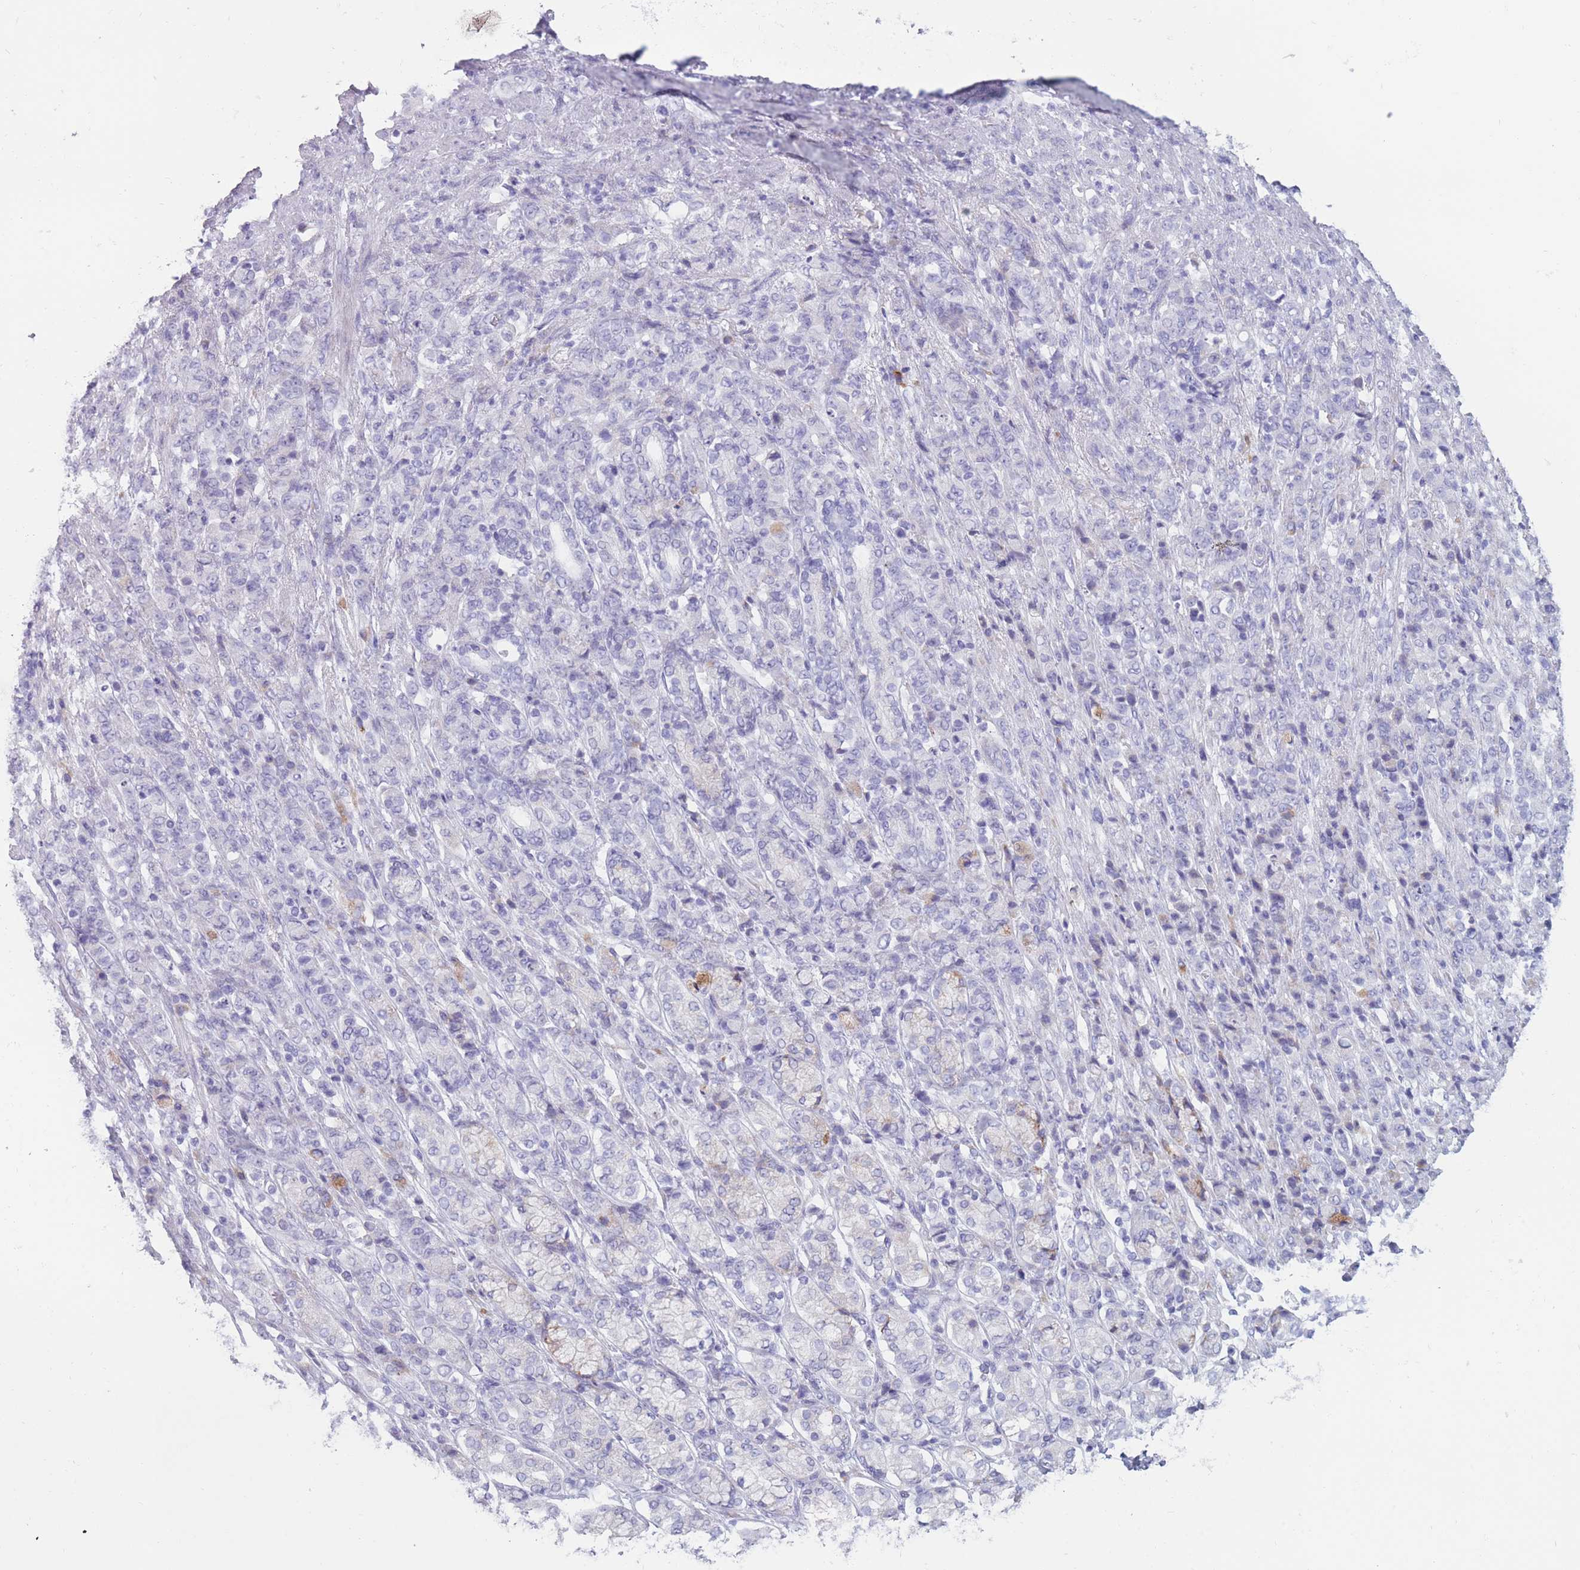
{"staining": {"intensity": "negative", "quantity": "none", "location": "none"}, "tissue": "stomach cancer", "cell_type": "Tumor cells", "image_type": "cancer", "snomed": [{"axis": "morphology", "description": "Adenocarcinoma, NOS"}, {"axis": "topography", "description": "Stomach"}], "caption": "The histopathology image displays no significant staining in tumor cells of stomach cancer (adenocarcinoma).", "gene": "COL27A1", "patient": {"sex": "female", "age": 79}}